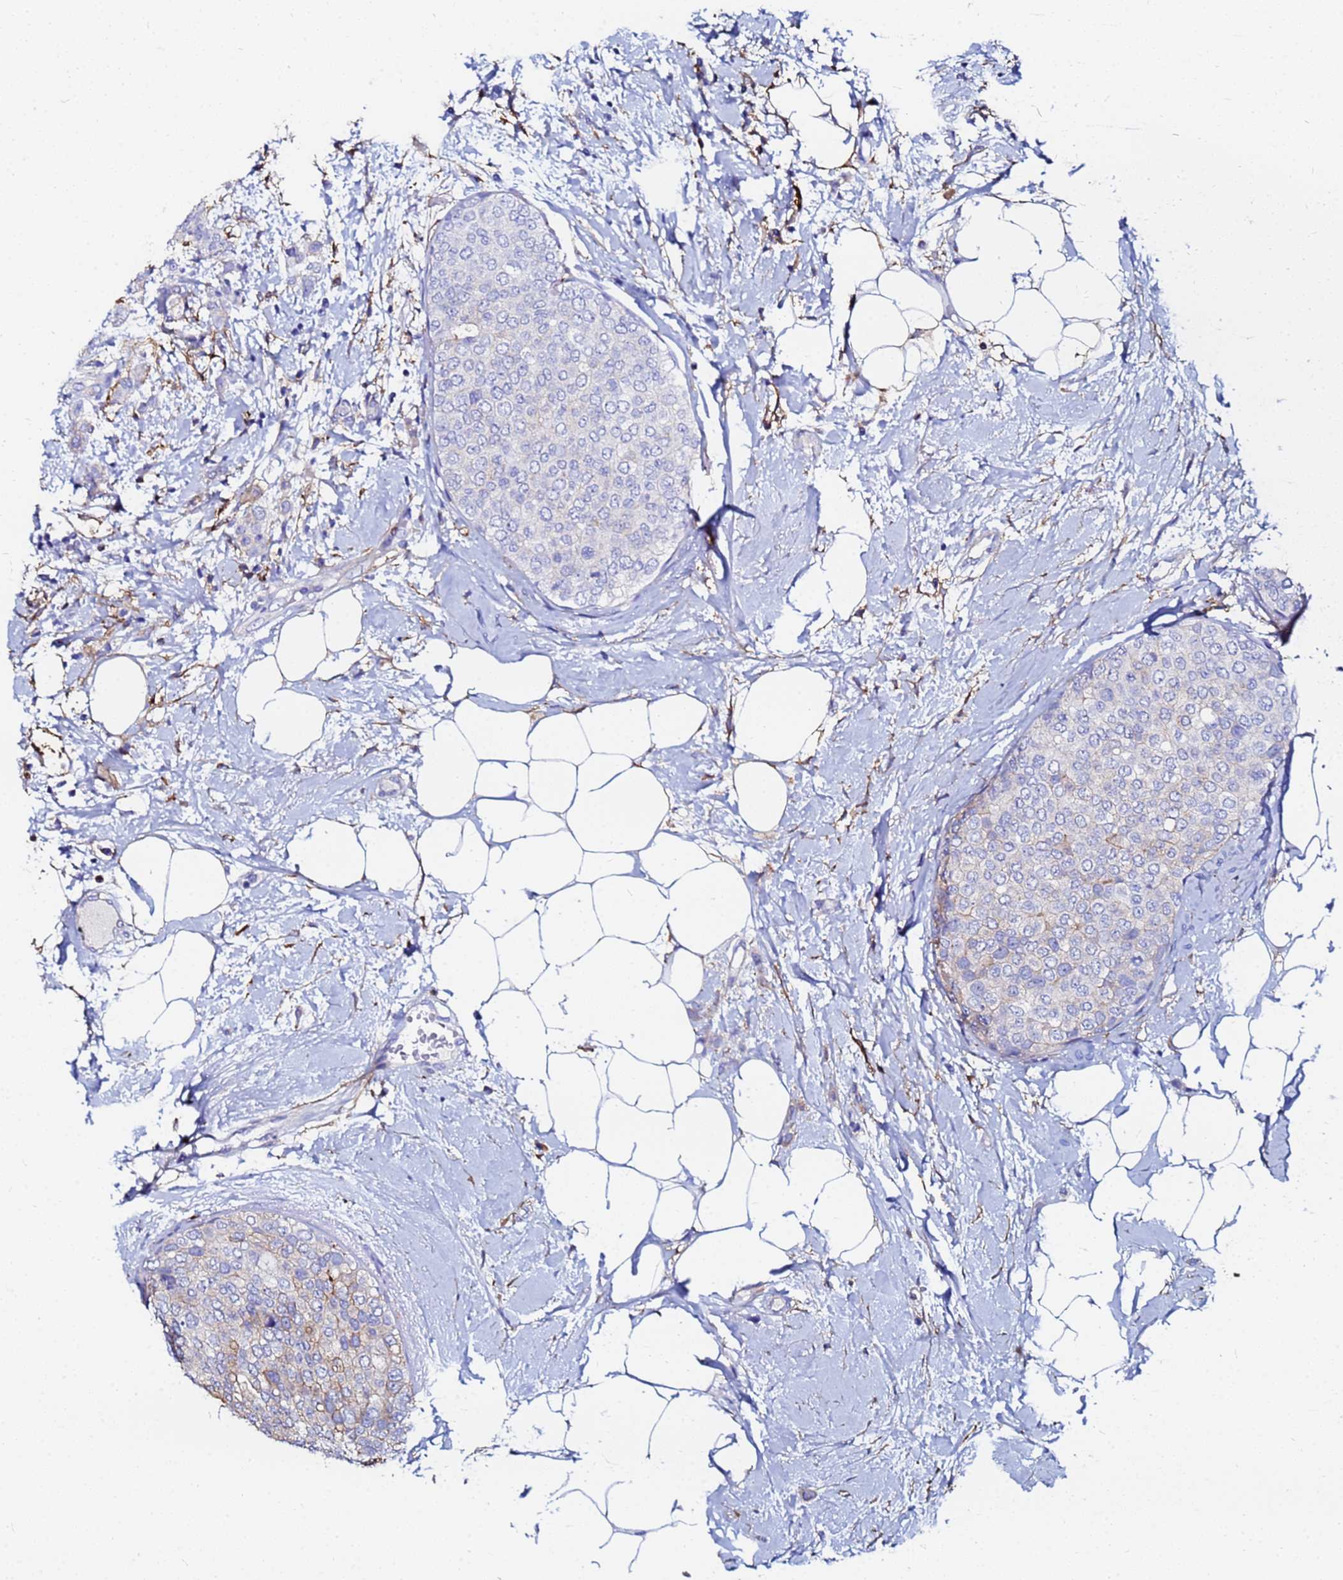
{"staining": {"intensity": "weak", "quantity": "25%-75%", "location": "cytoplasmic/membranous"}, "tissue": "breast cancer", "cell_type": "Tumor cells", "image_type": "cancer", "snomed": [{"axis": "morphology", "description": "Duct carcinoma"}, {"axis": "topography", "description": "Breast"}], "caption": "Protein staining of breast cancer tissue exhibits weak cytoplasmic/membranous positivity in approximately 25%-75% of tumor cells.", "gene": "BASP1", "patient": {"sex": "female", "age": 72}}